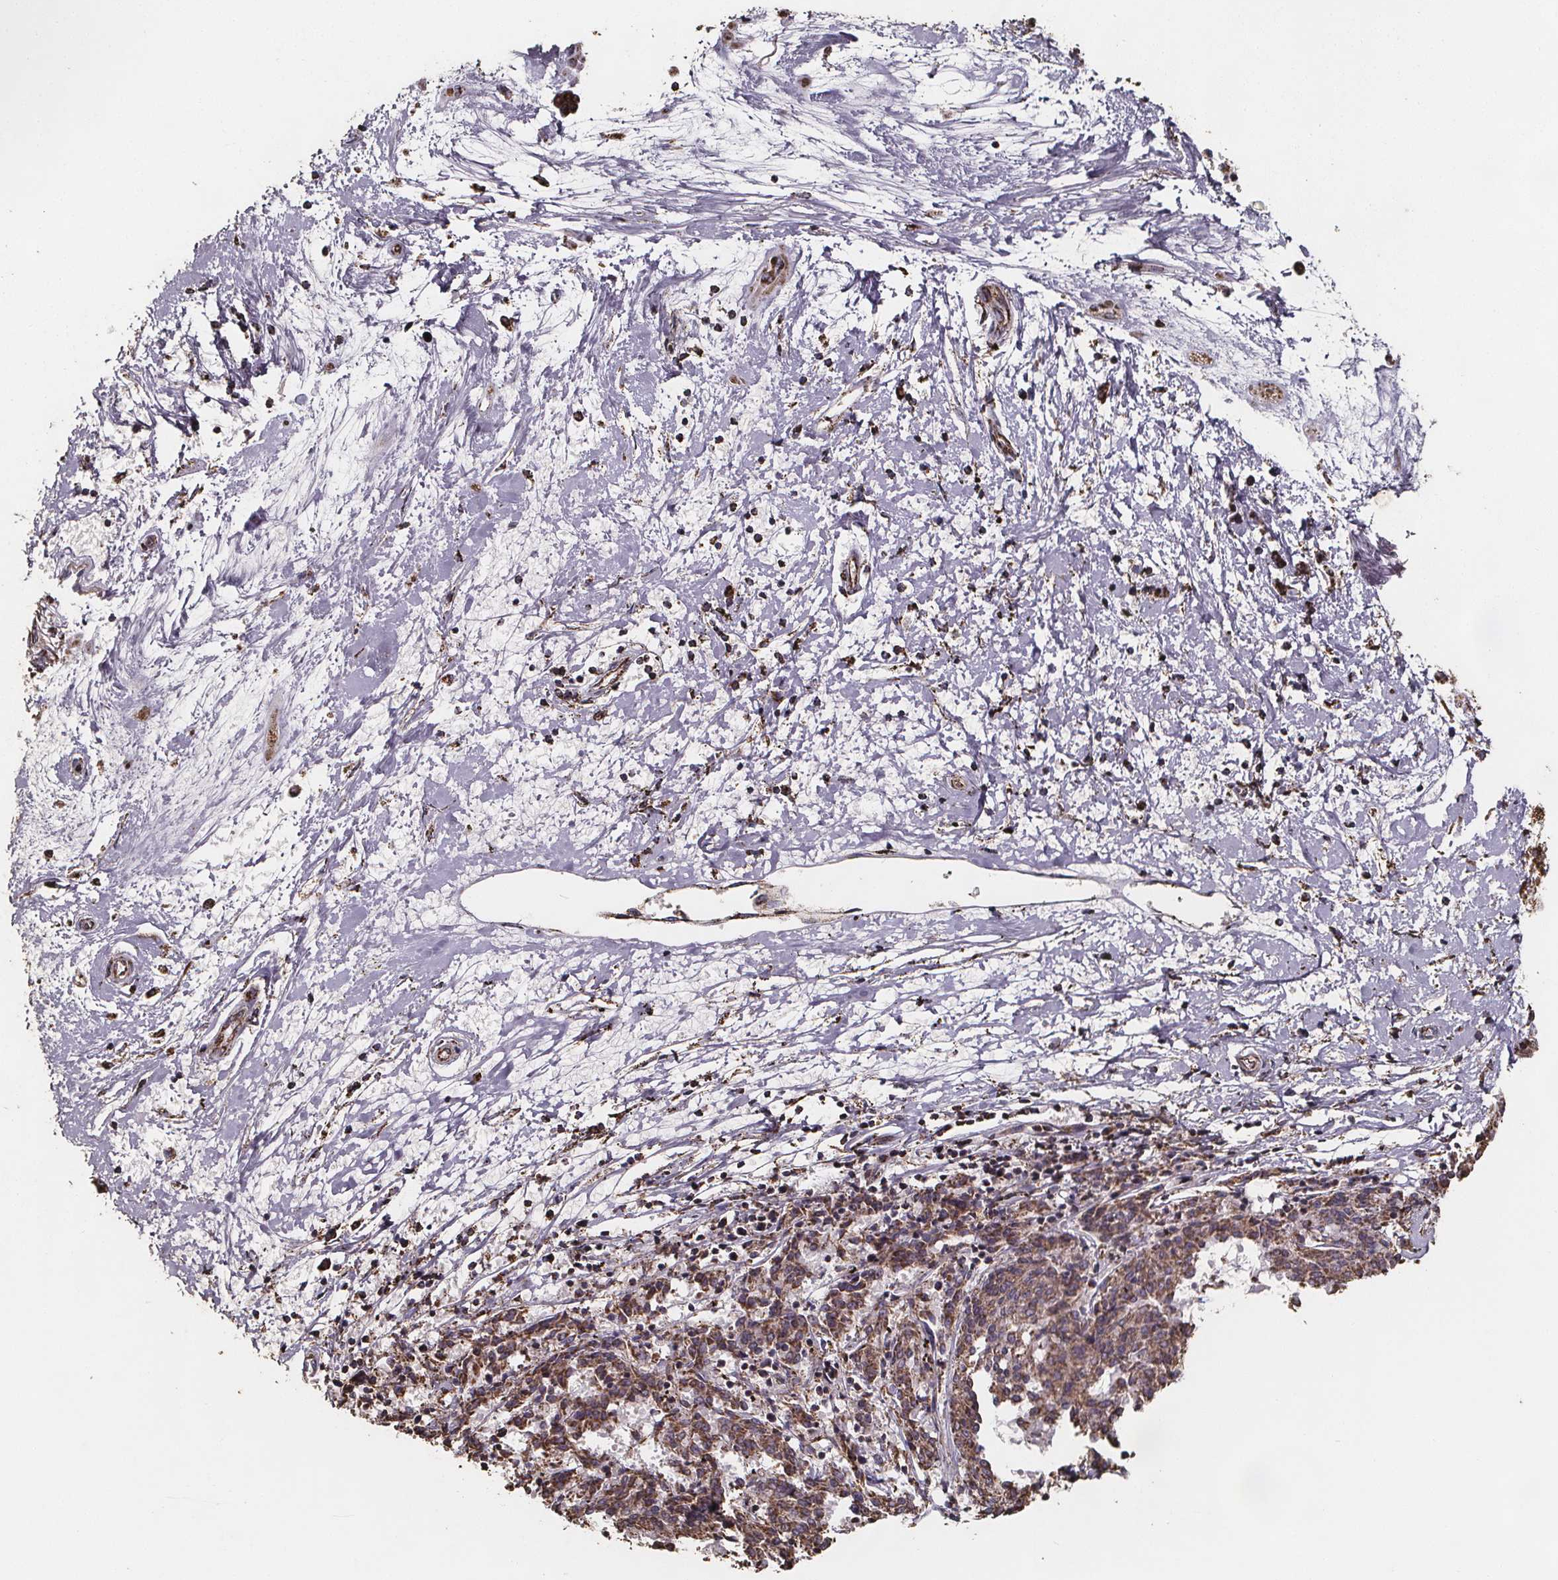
{"staining": {"intensity": "moderate", "quantity": ">75%", "location": "cytoplasmic/membranous"}, "tissue": "melanoma", "cell_type": "Tumor cells", "image_type": "cancer", "snomed": [{"axis": "morphology", "description": "Malignant melanoma, NOS"}, {"axis": "topography", "description": "Skin"}], "caption": "The immunohistochemical stain highlights moderate cytoplasmic/membranous positivity in tumor cells of malignant melanoma tissue.", "gene": "SLC35D2", "patient": {"sex": "female", "age": 72}}